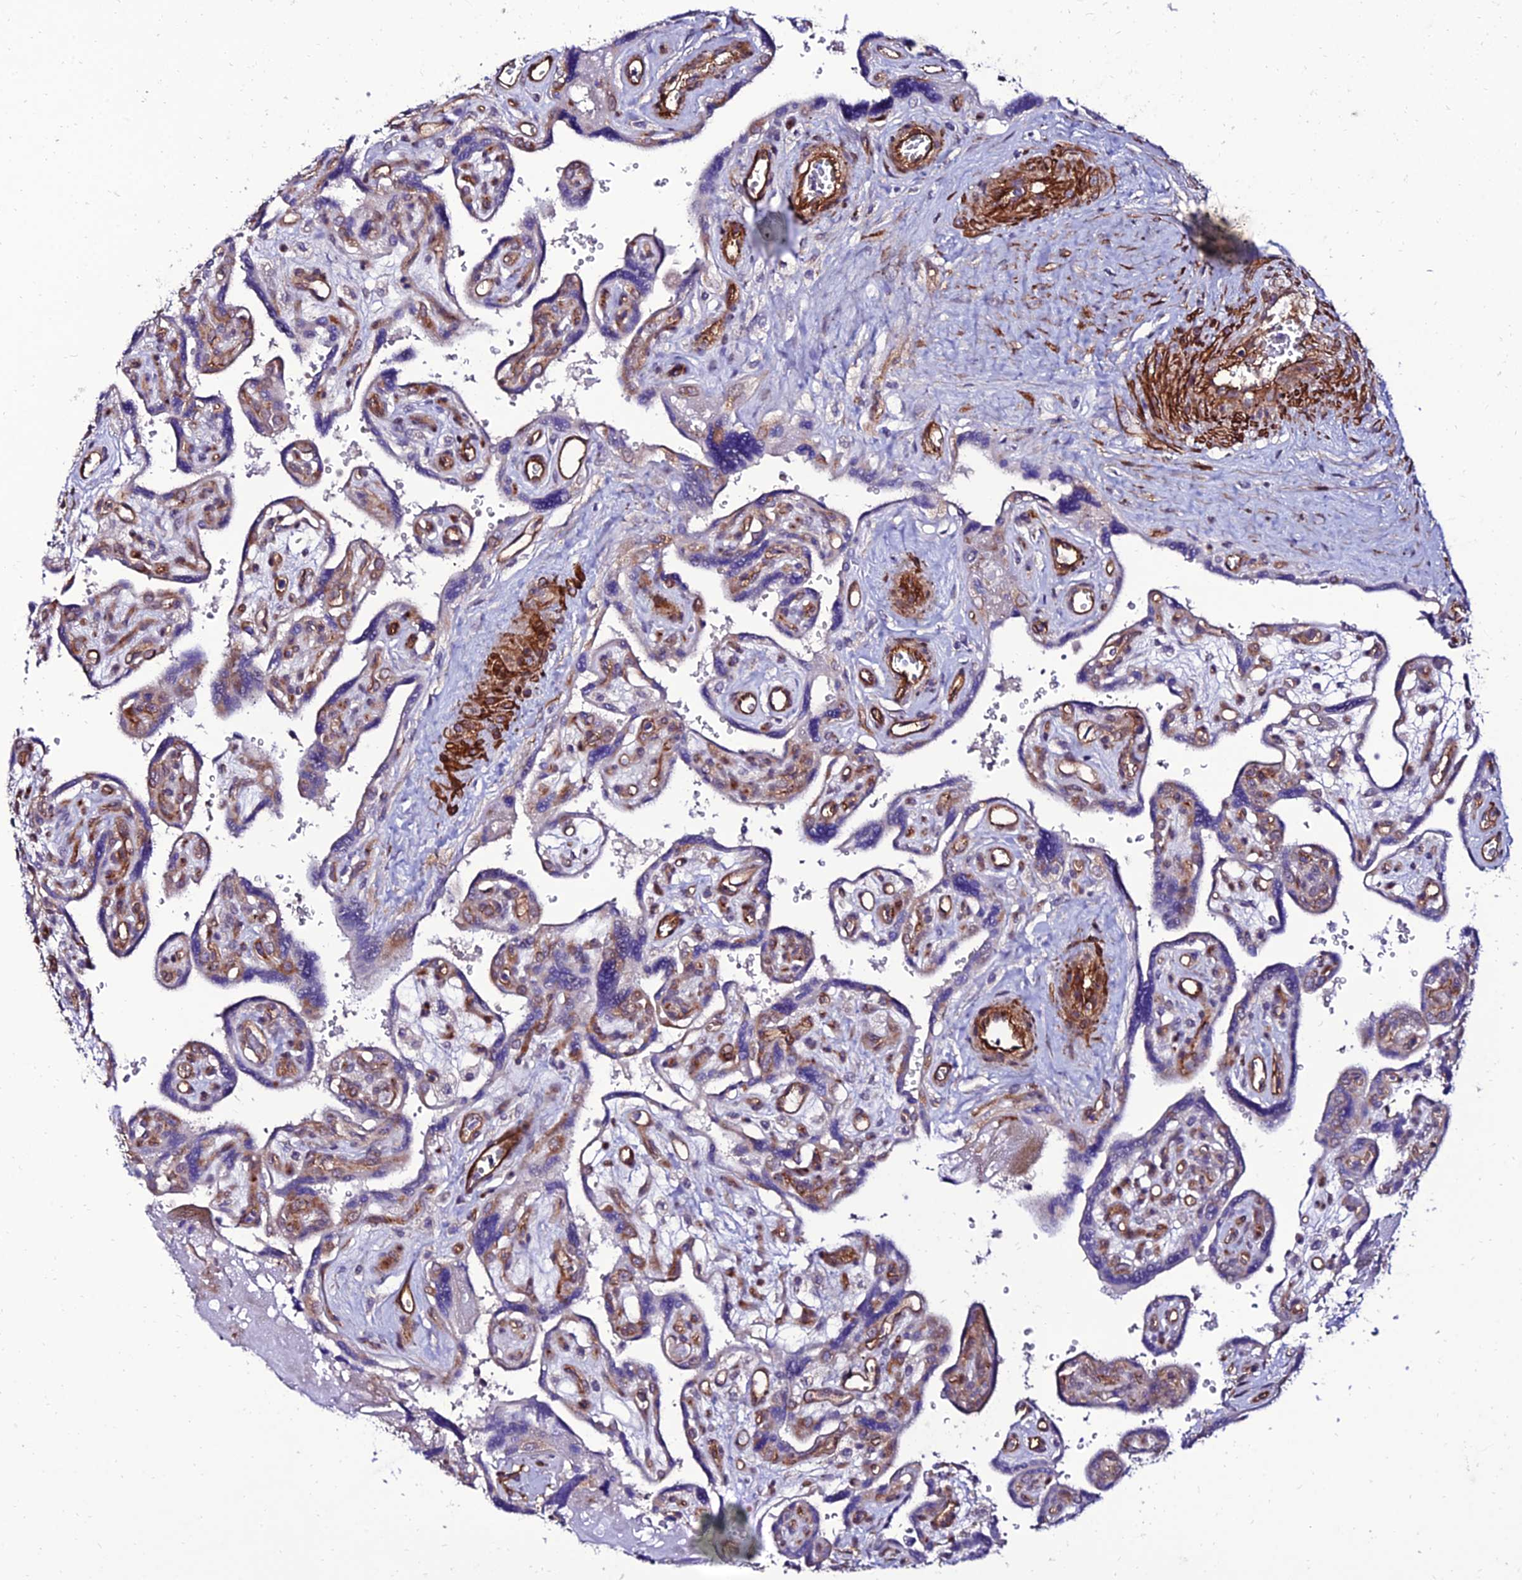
{"staining": {"intensity": "negative", "quantity": "none", "location": "none"}, "tissue": "placenta", "cell_type": "Trophoblastic cells", "image_type": "normal", "snomed": [{"axis": "morphology", "description": "Normal tissue, NOS"}, {"axis": "topography", "description": "Placenta"}], "caption": "Placenta was stained to show a protein in brown. There is no significant expression in trophoblastic cells. (Brightfield microscopy of DAB (3,3'-diaminobenzidine) immunohistochemistry (IHC) at high magnification).", "gene": "ALDH3B2", "patient": {"sex": "female", "age": 39}}